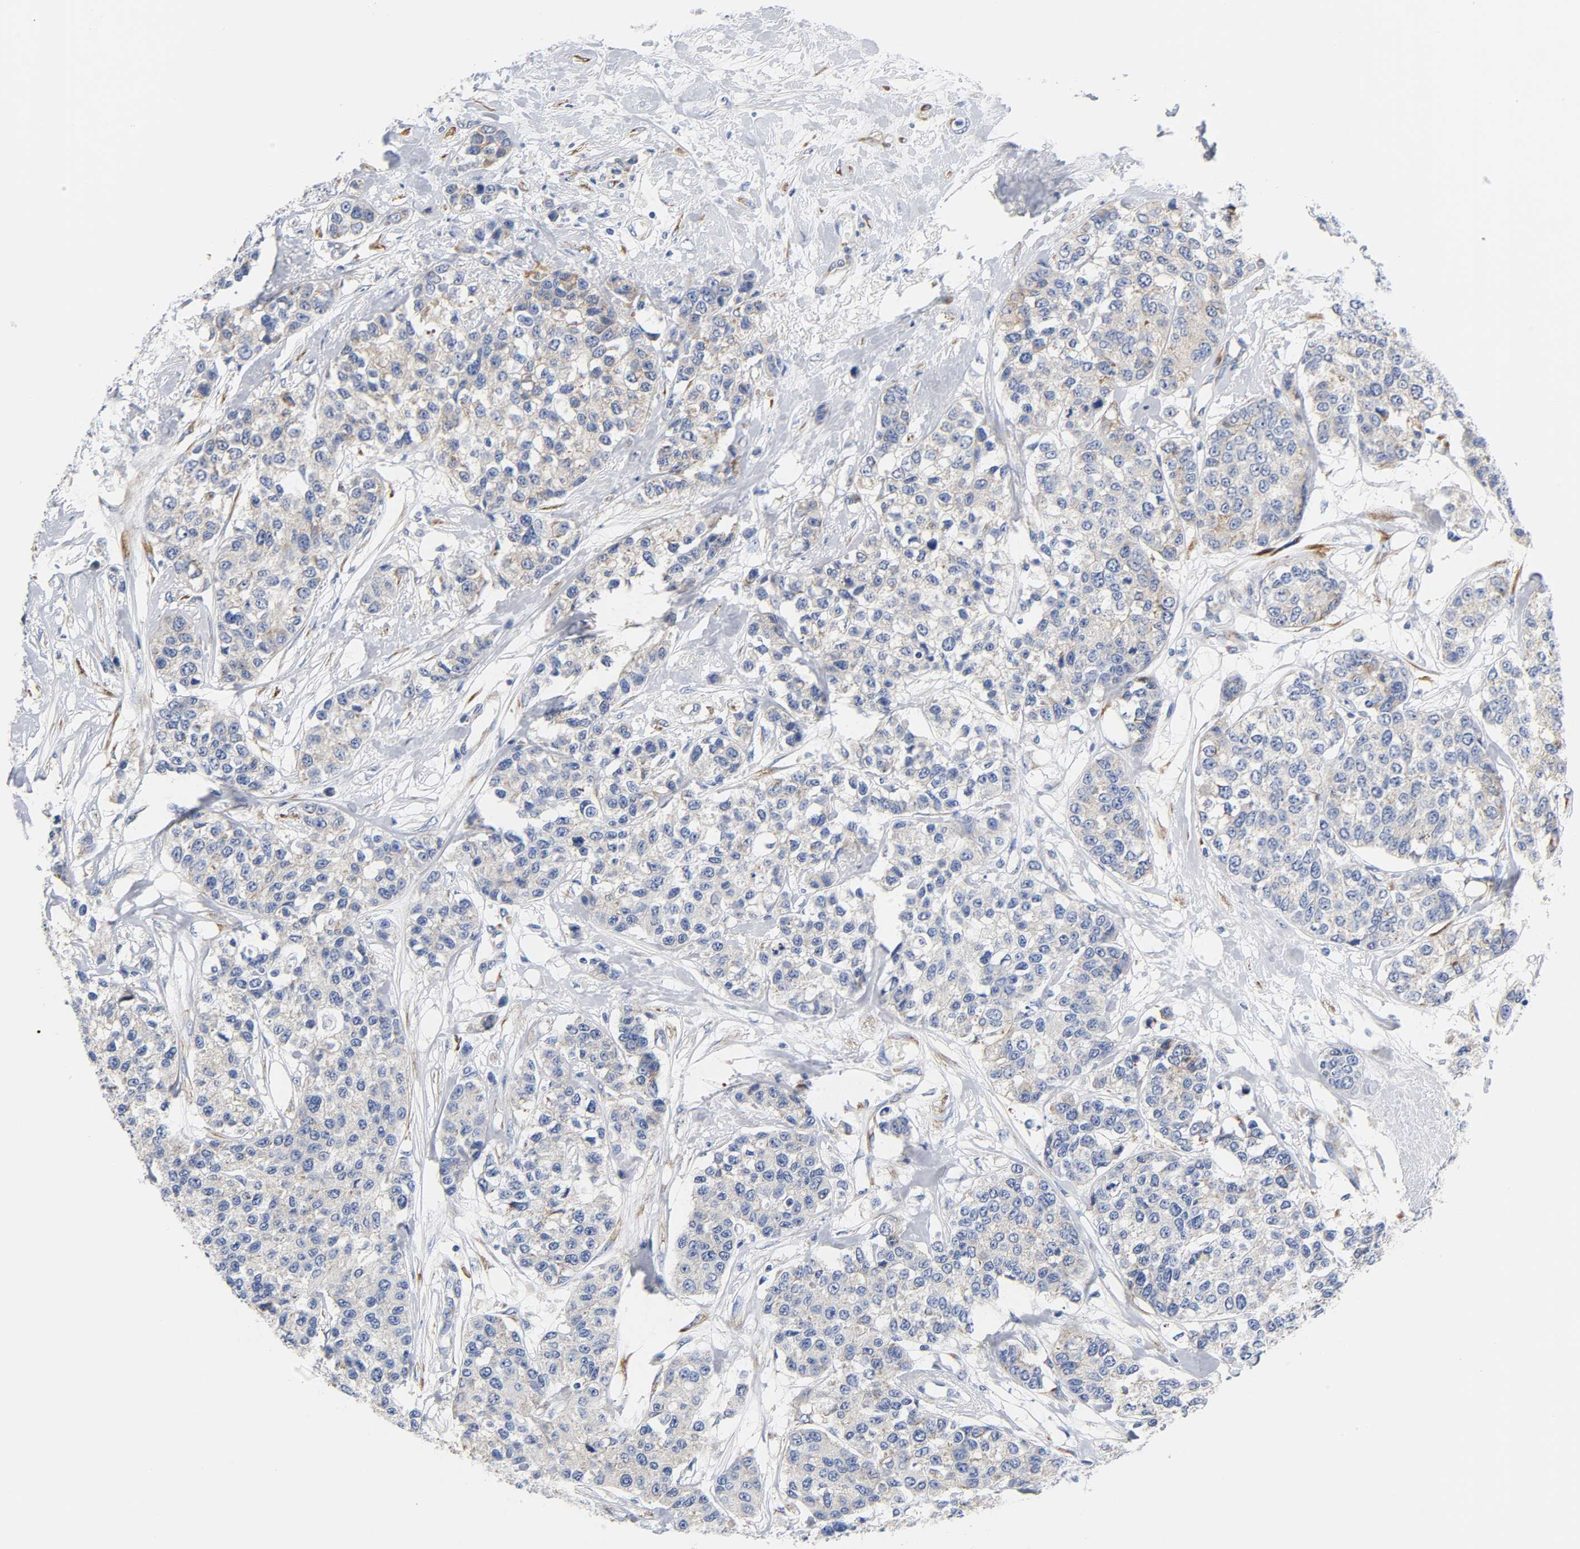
{"staining": {"intensity": "weak", "quantity": "25%-75%", "location": "cytoplasmic/membranous"}, "tissue": "breast cancer", "cell_type": "Tumor cells", "image_type": "cancer", "snomed": [{"axis": "morphology", "description": "Duct carcinoma"}, {"axis": "topography", "description": "Breast"}], "caption": "Immunohistochemistry (DAB (3,3'-diaminobenzidine)) staining of human breast cancer (intraductal carcinoma) displays weak cytoplasmic/membranous protein positivity in approximately 25%-75% of tumor cells. (Stains: DAB (3,3'-diaminobenzidine) in brown, nuclei in blue, Microscopy: brightfield microscopy at high magnification).", "gene": "REL", "patient": {"sex": "female", "age": 51}}